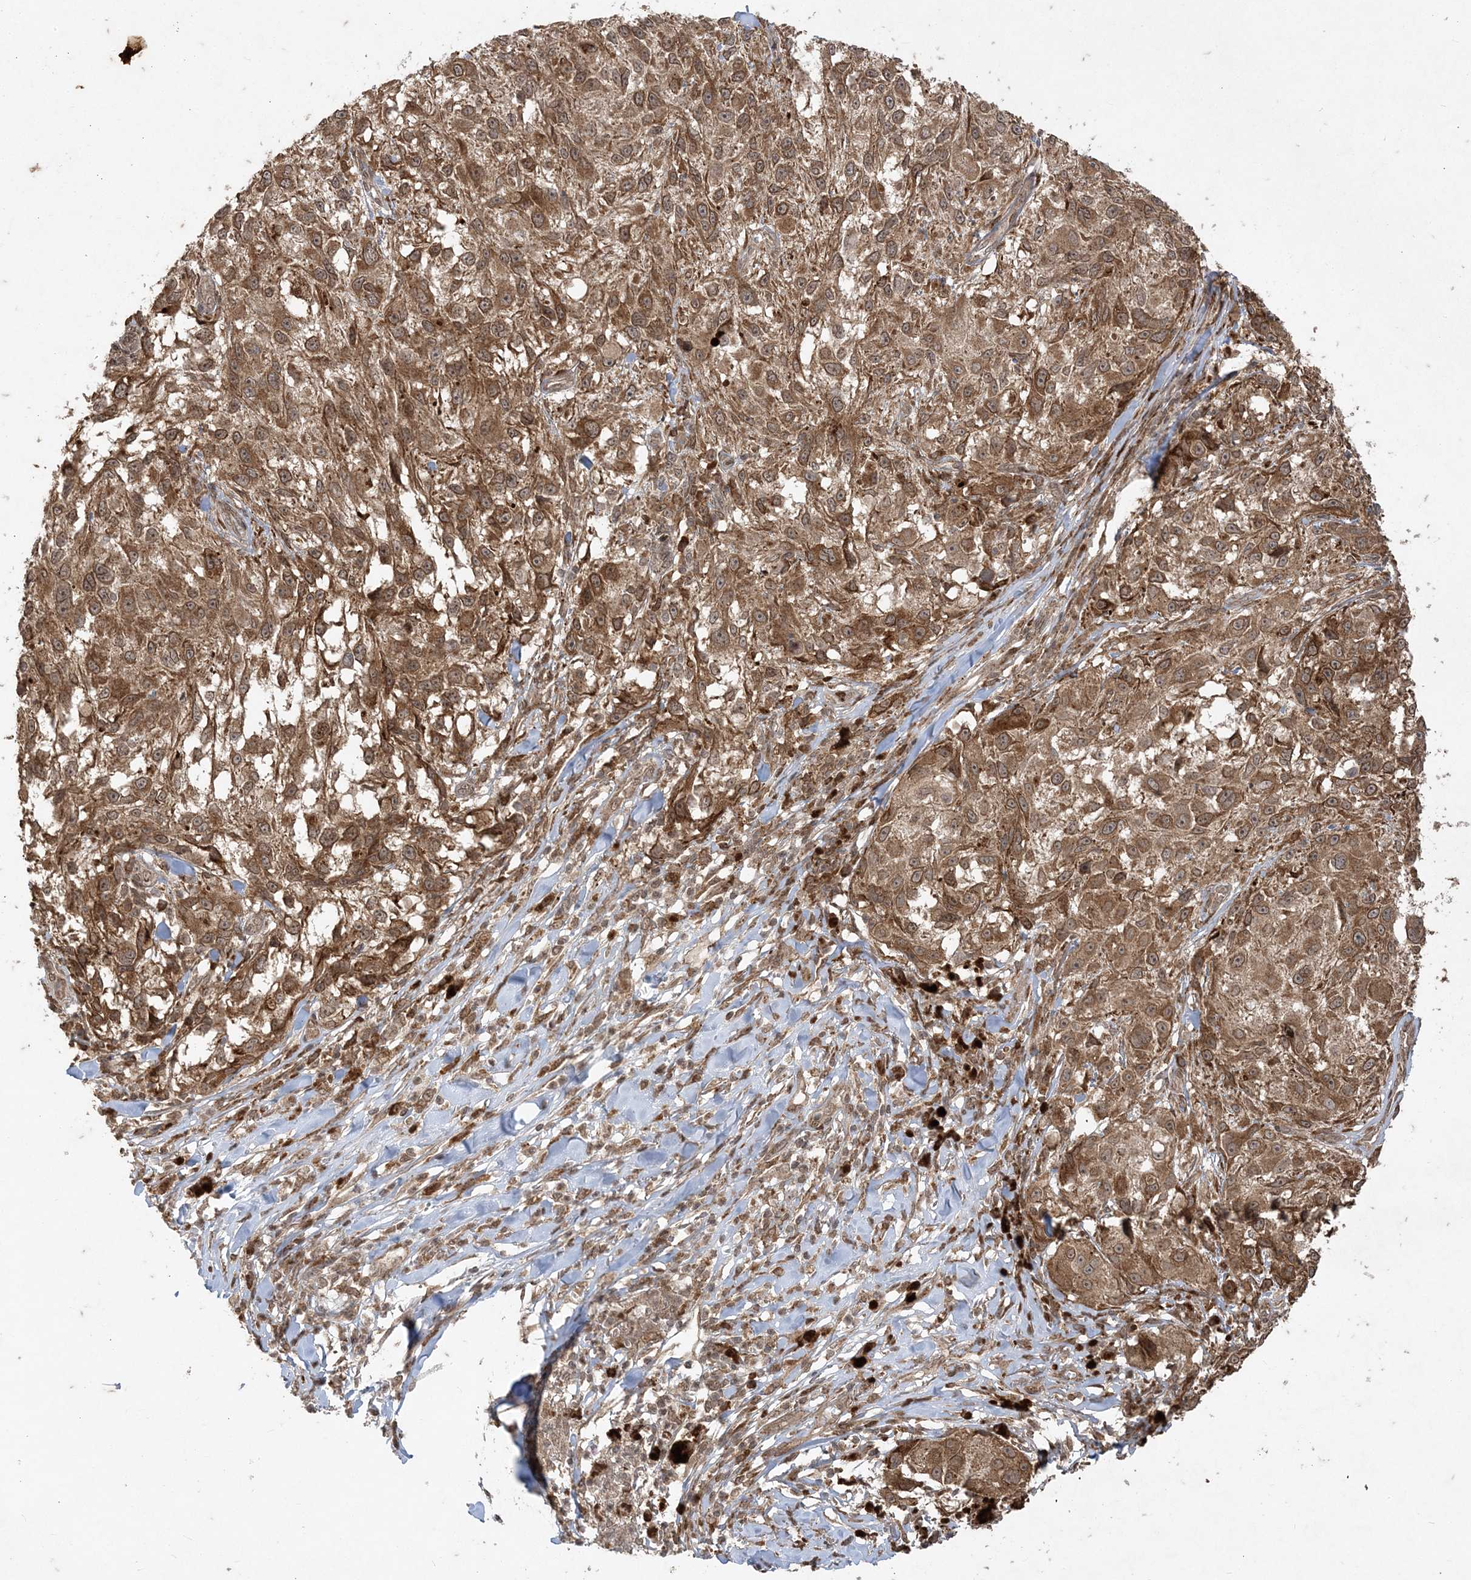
{"staining": {"intensity": "moderate", "quantity": ">75%", "location": "cytoplasmic/membranous"}, "tissue": "melanoma", "cell_type": "Tumor cells", "image_type": "cancer", "snomed": [{"axis": "morphology", "description": "Necrosis, NOS"}, {"axis": "morphology", "description": "Malignant melanoma, NOS"}, {"axis": "topography", "description": "Skin"}], "caption": "A histopathology image showing moderate cytoplasmic/membranous staining in about >75% of tumor cells in melanoma, as visualized by brown immunohistochemical staining.", "gene": "RRAS", "patient": {"sex": "female", "age": 87}}